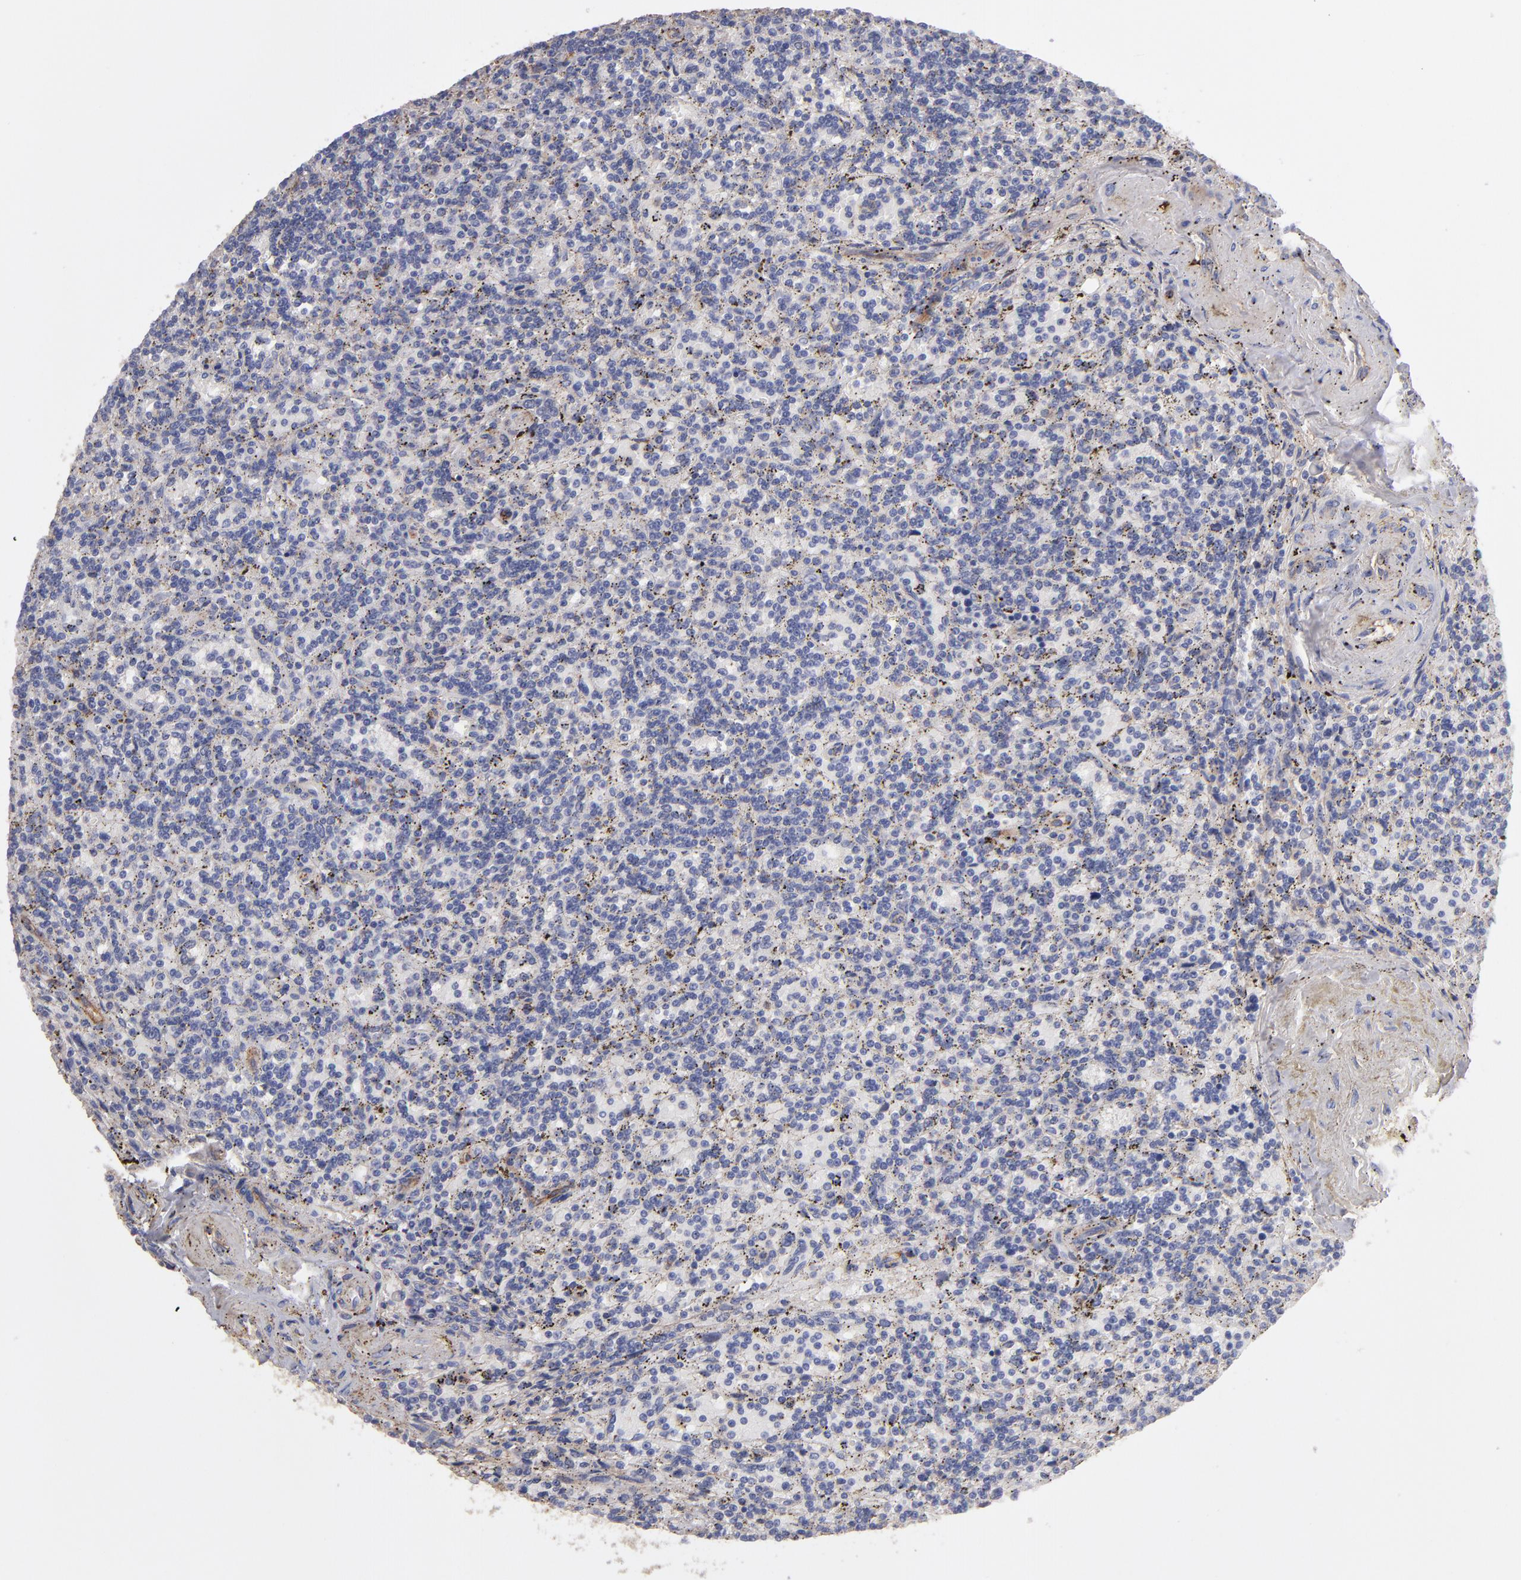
{"staining": {"intensity": "negative", "quantity": "none", "location": "none"}, "tissue": "lymphoma", "cell_type": "Tumor cells", "image_type": "cancer", "snomed": [{"axis": "morphology", "description": "Malignant lymphoma, non-Hodgkin's type, Low grade"}, {"axis": "topography", "description": "Spleen"}], "caption": "Tumor cells show no significant staining in malignant lymphoma, non-Hodgkin's type (low-grade). Nuclei are stained in blue.", "gene": "ABCB1", "patient": {"sex": "male", "age": 73}}